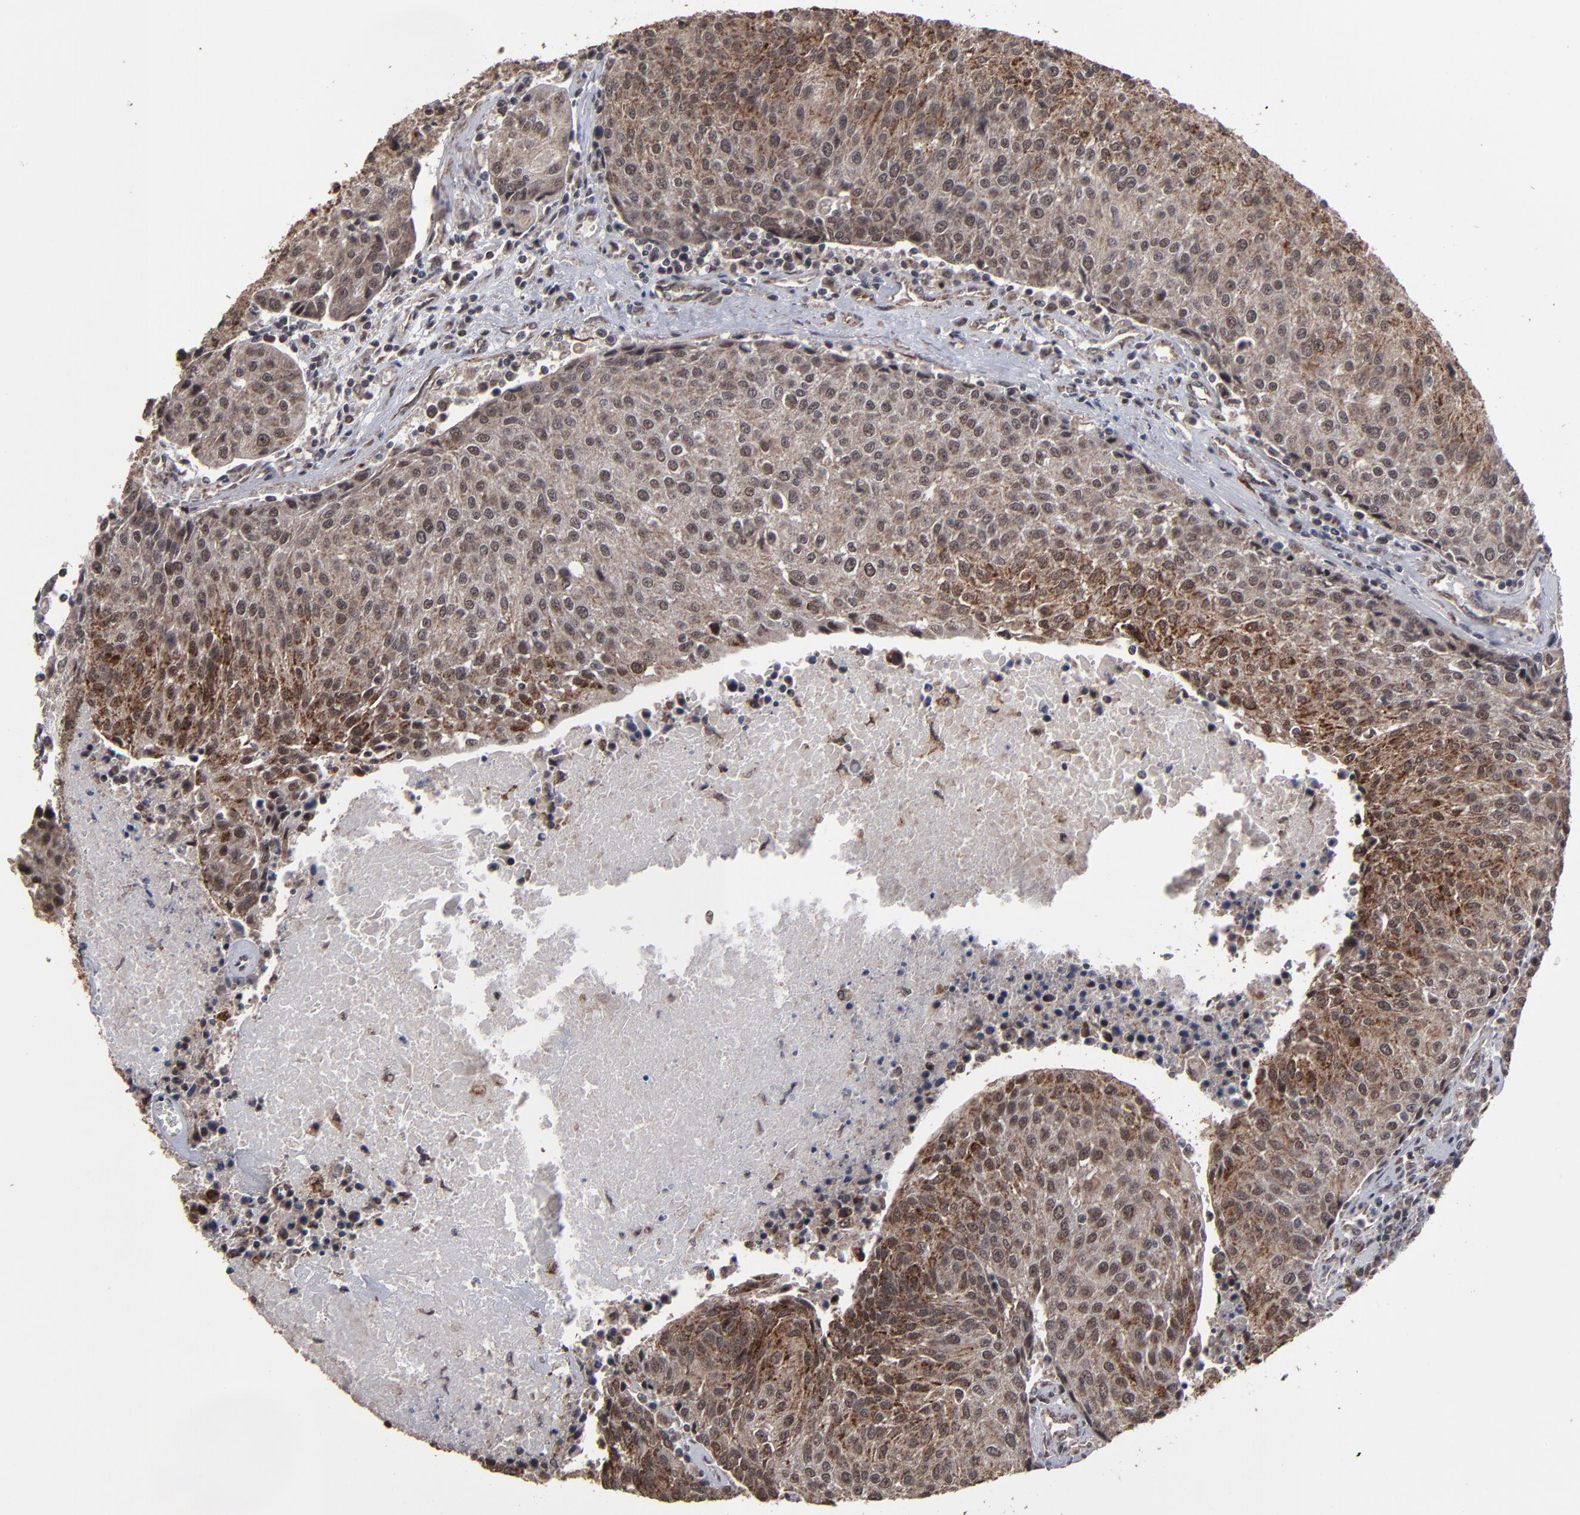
{"staining": {"intensity": "moderate", "quantity": "25%-75%", "location": "cytoplasmic/membranous,nuclear"}, "tissue": "urothelial cancer", "cell_type": "Tumor cells", "image_type": "cancer", "snomed": [{"axis": "morphology", "description": "Urothelial carcinoma, High grade"}, {"axis": "topography", "description": "Urinary bladder"}], "caption": "Human high-grade urothelial carcinoma stained with a brown dye displays moderate cytoplasmic/membranous and nuclear positive staining in approximately 25%-75% of tumor cells.", "gene": "BNIP3", "patient": {"sex": "female", "age": 85}}